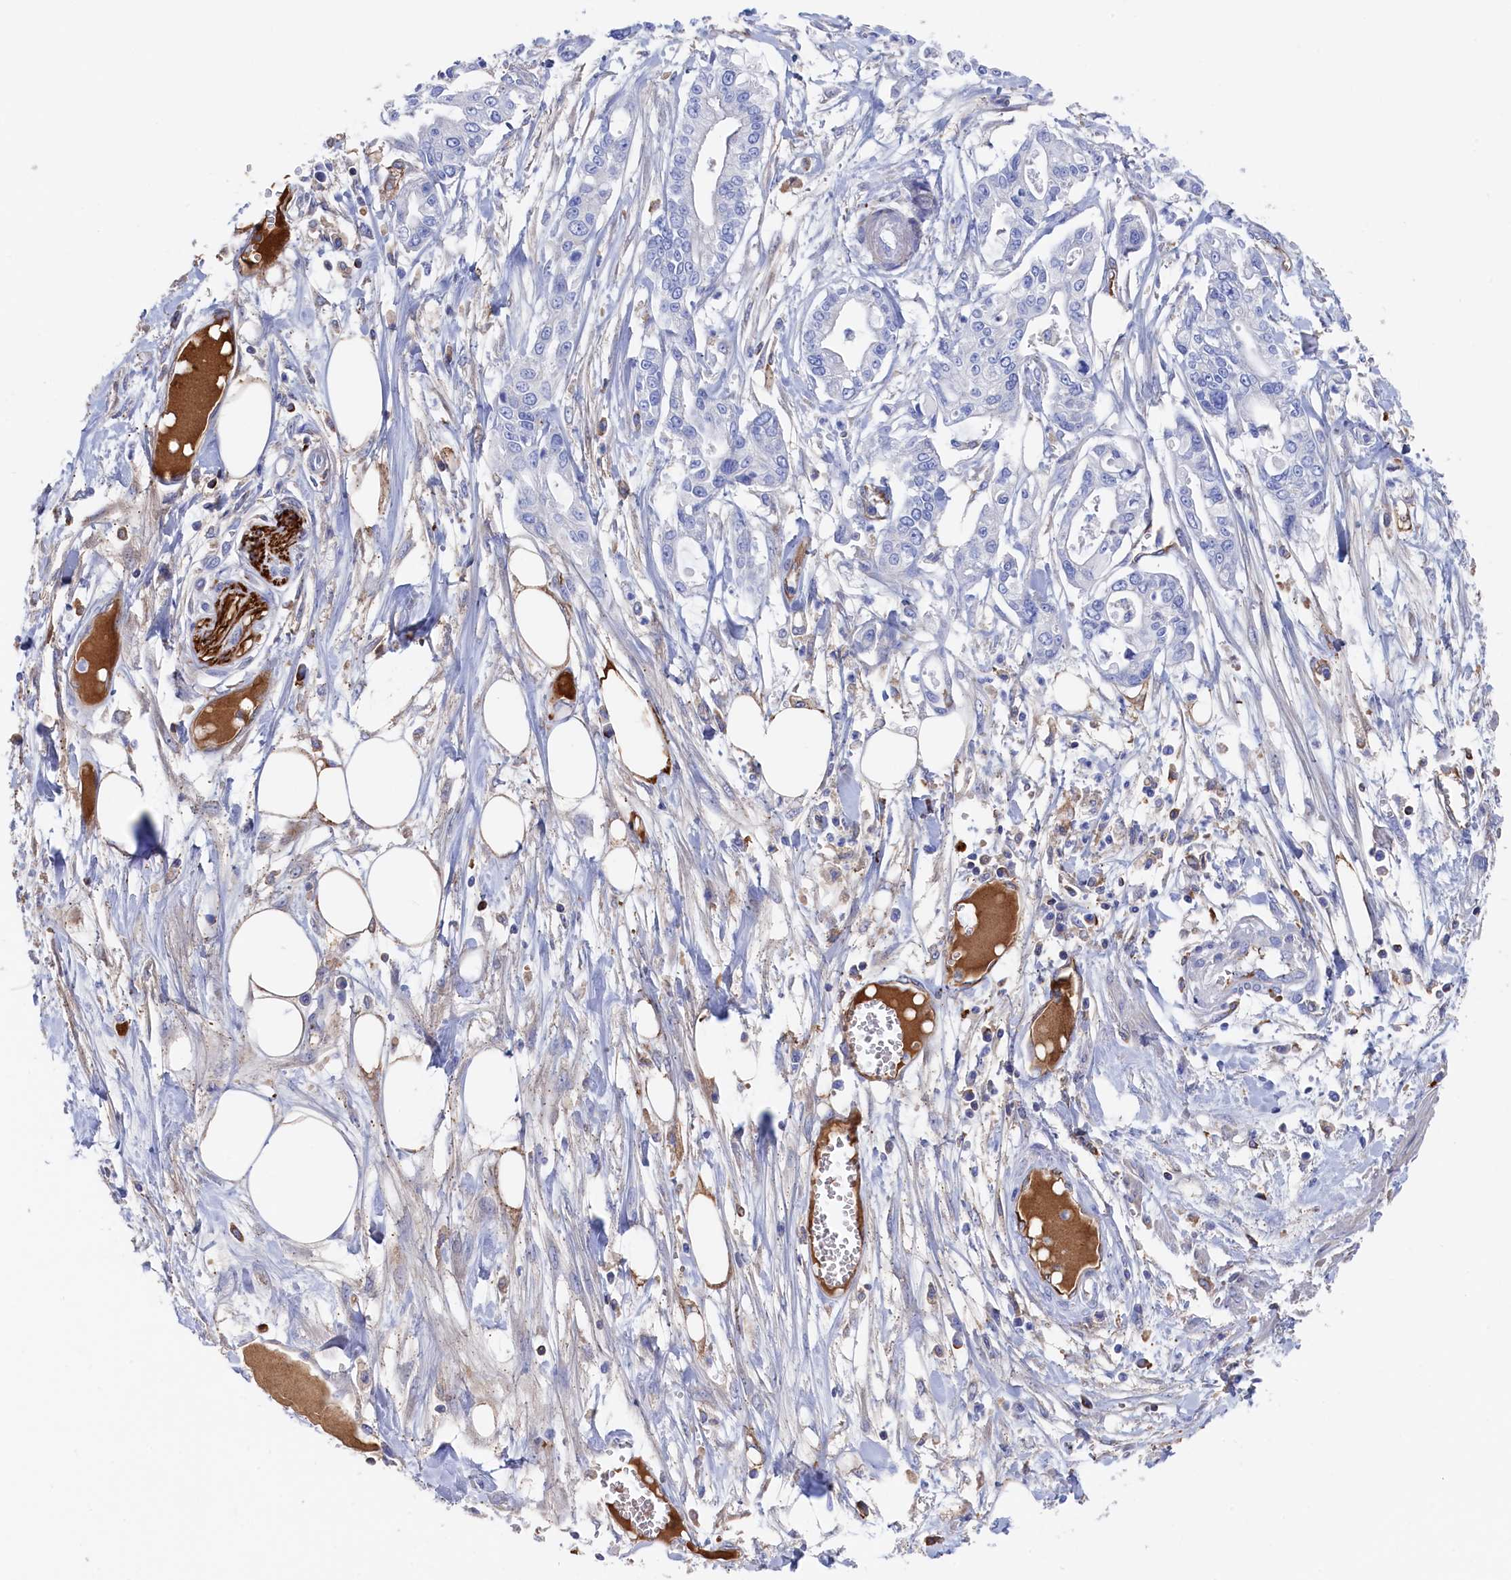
{"staining": {"intensity": "negative", "quantity": "none", "location": "none"}, "tissue": "pancreatic cancer", "cell_type": "Tumor cells", "image_type": "cancer", "snomed": [{"axis": "morphology", "description": "Adenocarcinoma, NOS"}, {"axis": "topography", "description": "Pancreas"}], "caption": "This is an IHC image of human pancreatic cancer (adenocarcinoma). There is no positivity in tumor cells.", "gene": "C12orf73", "patient": {"sex": "male", "age": 68}}